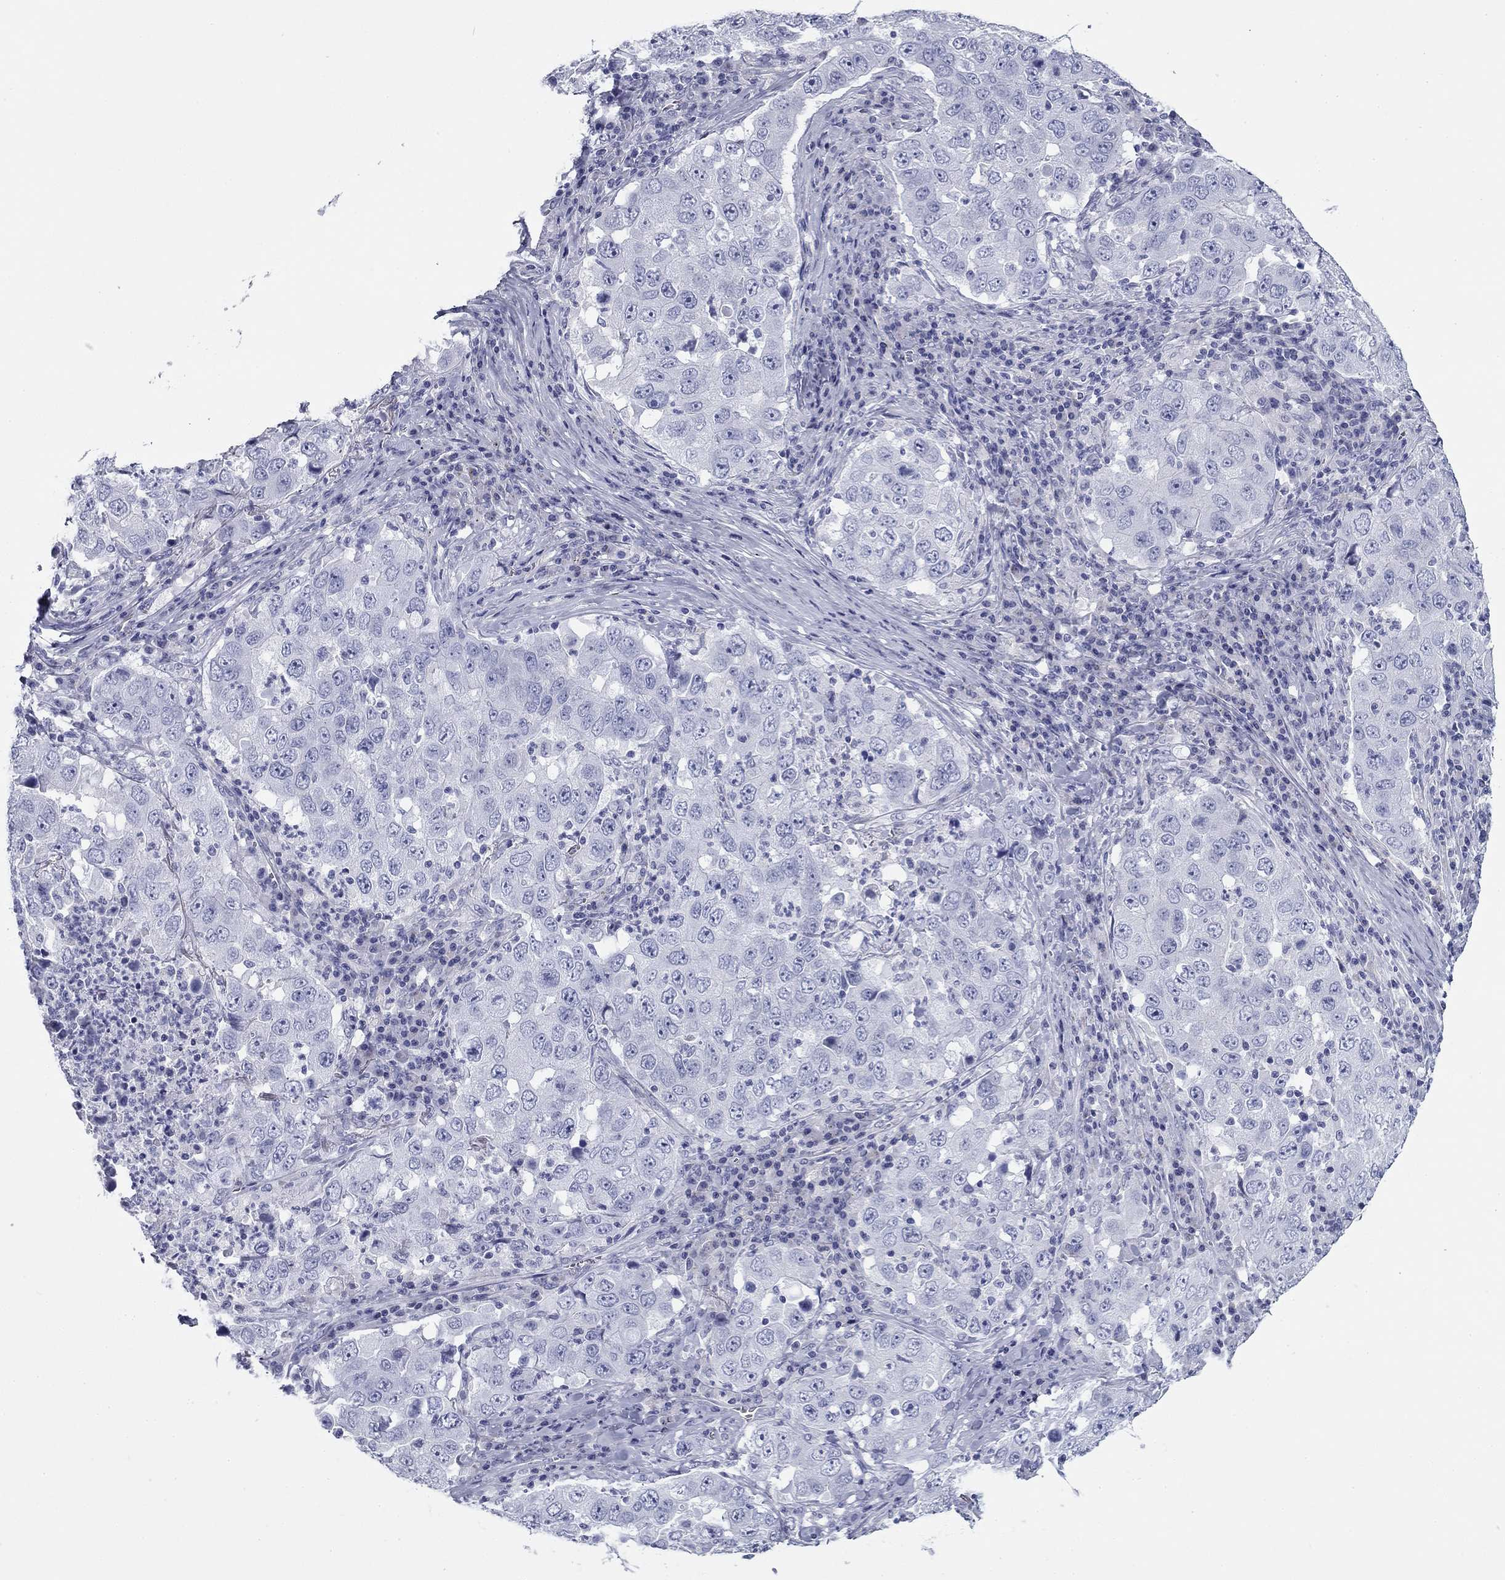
{"staining": {"intensity": "negative", "quantity": "none", "location": "none"}, "tissue": "lung cancer", "cell_type": "Tumor cells", "image_type": "cancer", "snomed": [{"axis": "morphology", "description": "Adenocarcinoma, NOS"}, {"axis": "topography", "description": "Lung"}], "caption": "Lung cancer (adenocarcinoma) stained for a protein using IHC demonstrates no expression tumor cells.", "gene": "ZP2", "patient": {"sex": "male", "age": 73}}